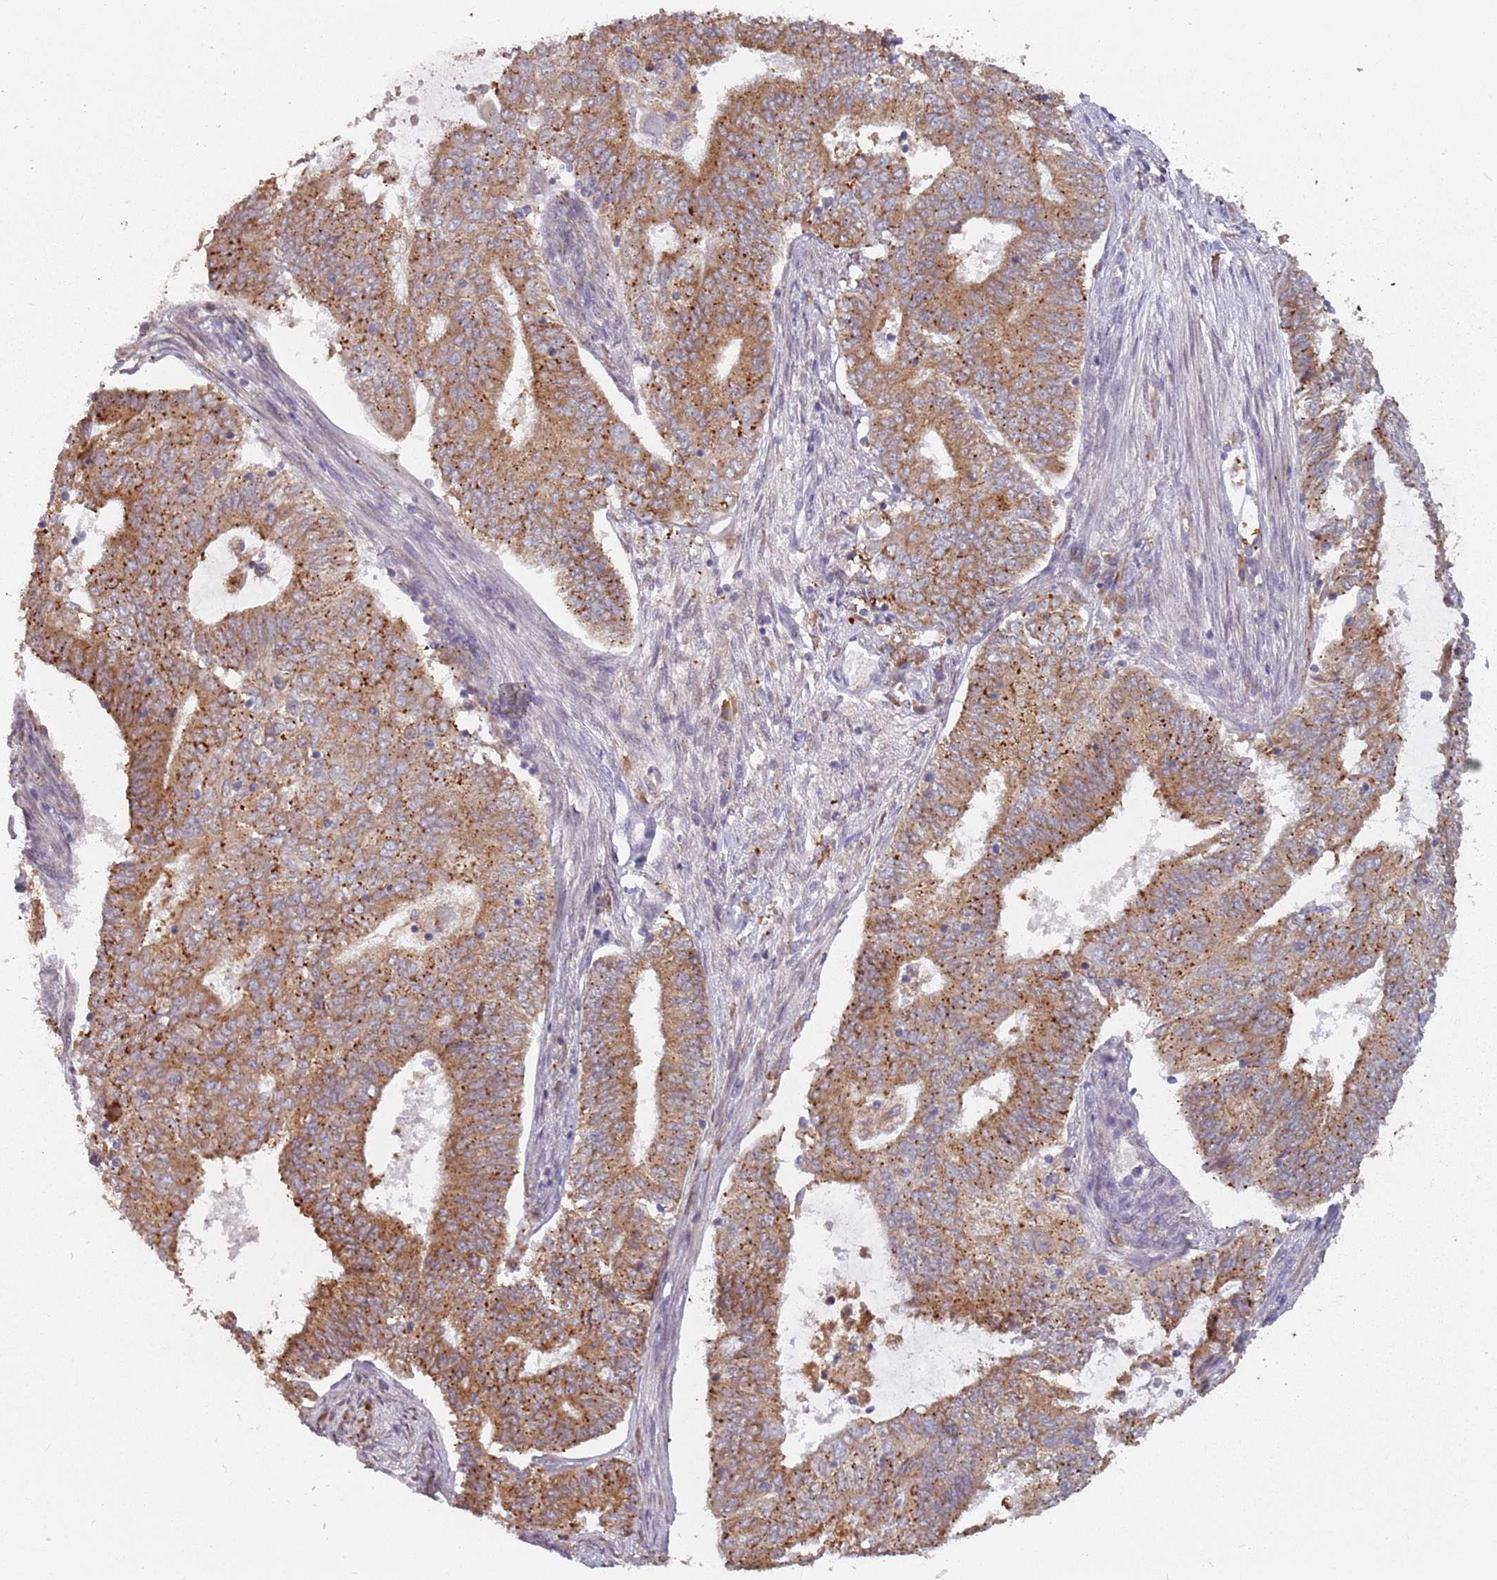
{"staining": {"intensity": "moderate", "quantity": ">75%", "location": "cytoplasmic/membranous"}, "tissue": "endometrial cancer", "cell_type": "Tumor cells", "image_type": "cancer", "snomed": [{"axis": "morphology", "description": "Adenocarcinoma, NOS"}, {"axis": "topography", "description": "Endometrium"}], "caption": "This histopathology image shows adenocarcinoma (endometrial) stained with IHC to label a protein in brown. The cytoplasmic/membranous of tumor cells show moderate positivity for the protein. Nuclei are counter-stained blue.", "gene": "RPS9", "patient": {"sex": "female", "age": 62}}